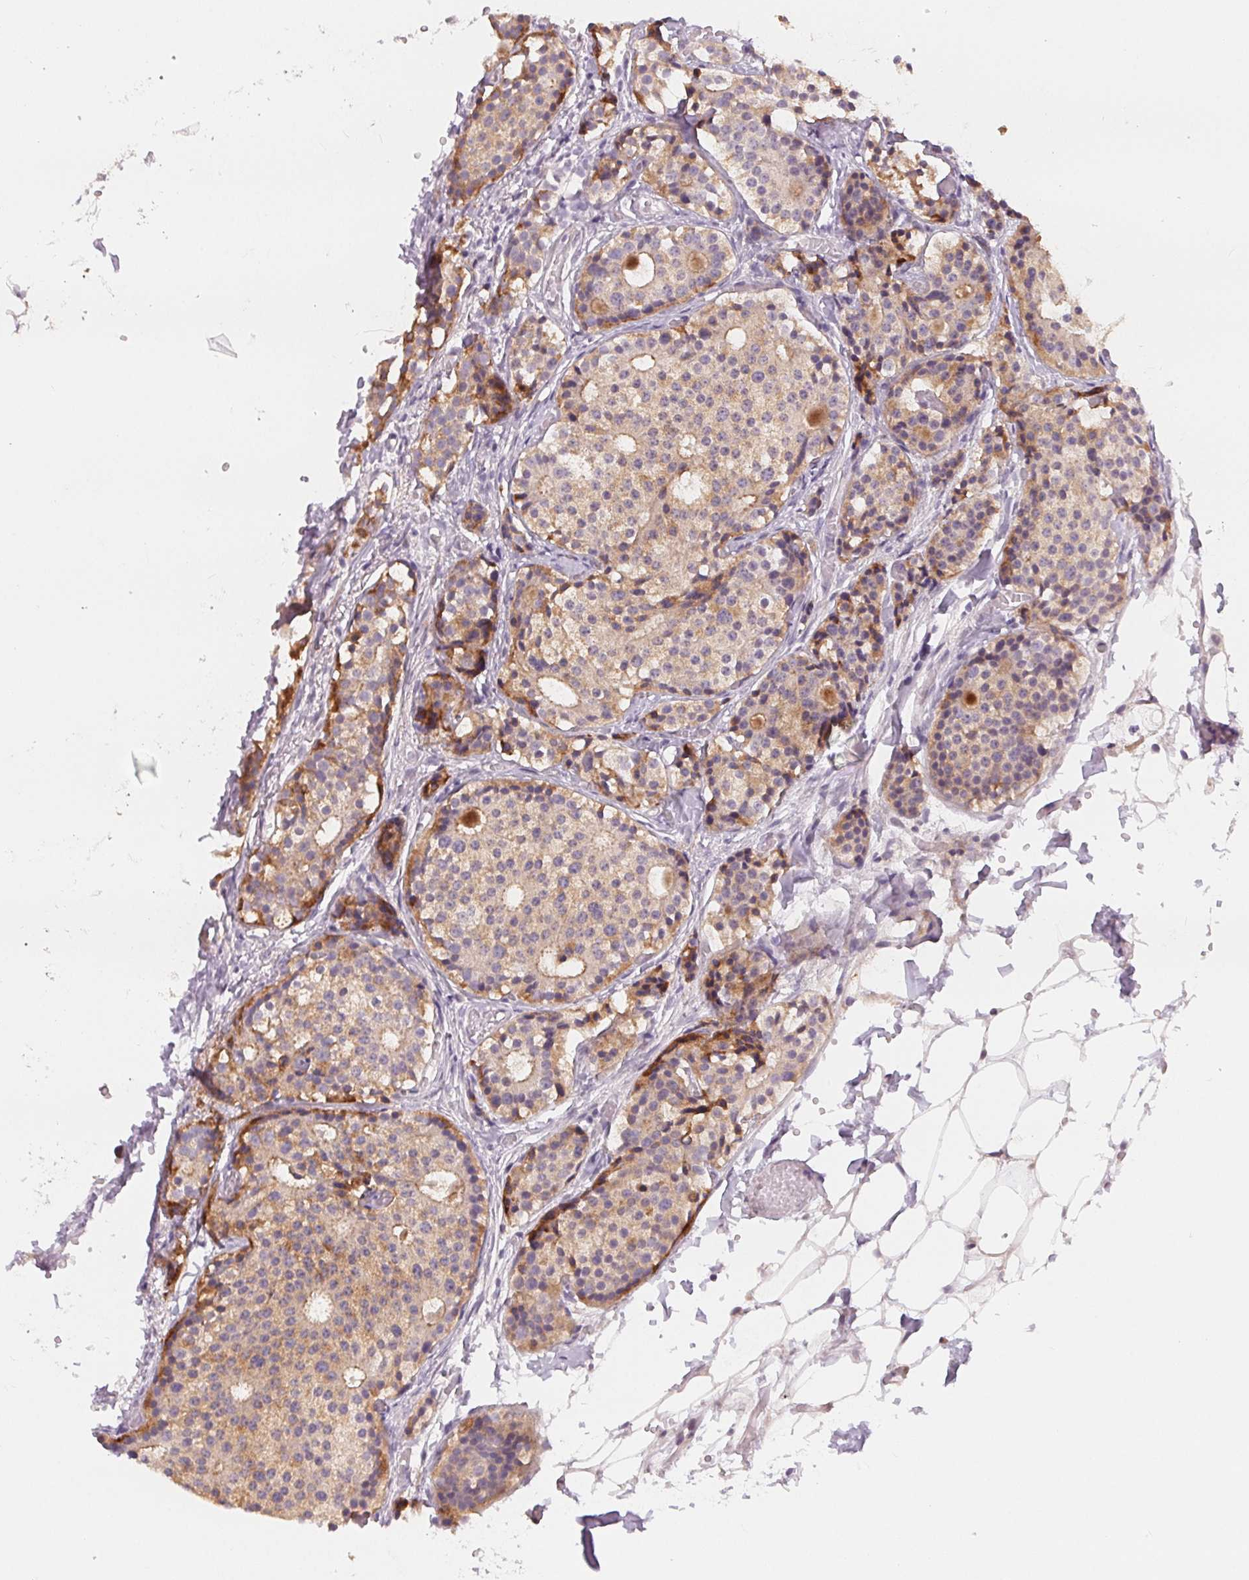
{"staining": {"intensity": "weak", "quantity": "25%-75%", "location": "cytoplasmic/membranous"}, "tissue": "carcinoid", "cell_type": "Tumor cells", "image_type": "cancer", "snomed": [{"axis": "morphology", "description": "Carcinoid, malignant, NOS"}, {"axis": "topography", "description": "Small intestine"}], "caption": "This is an image of immunohistochemistry staining of carcinoid, which shows weak expression in the cytoplasmic/membranous of tumor cells.", "gene": "CFC1", "patient": {"sex": "female", "age": 65}}